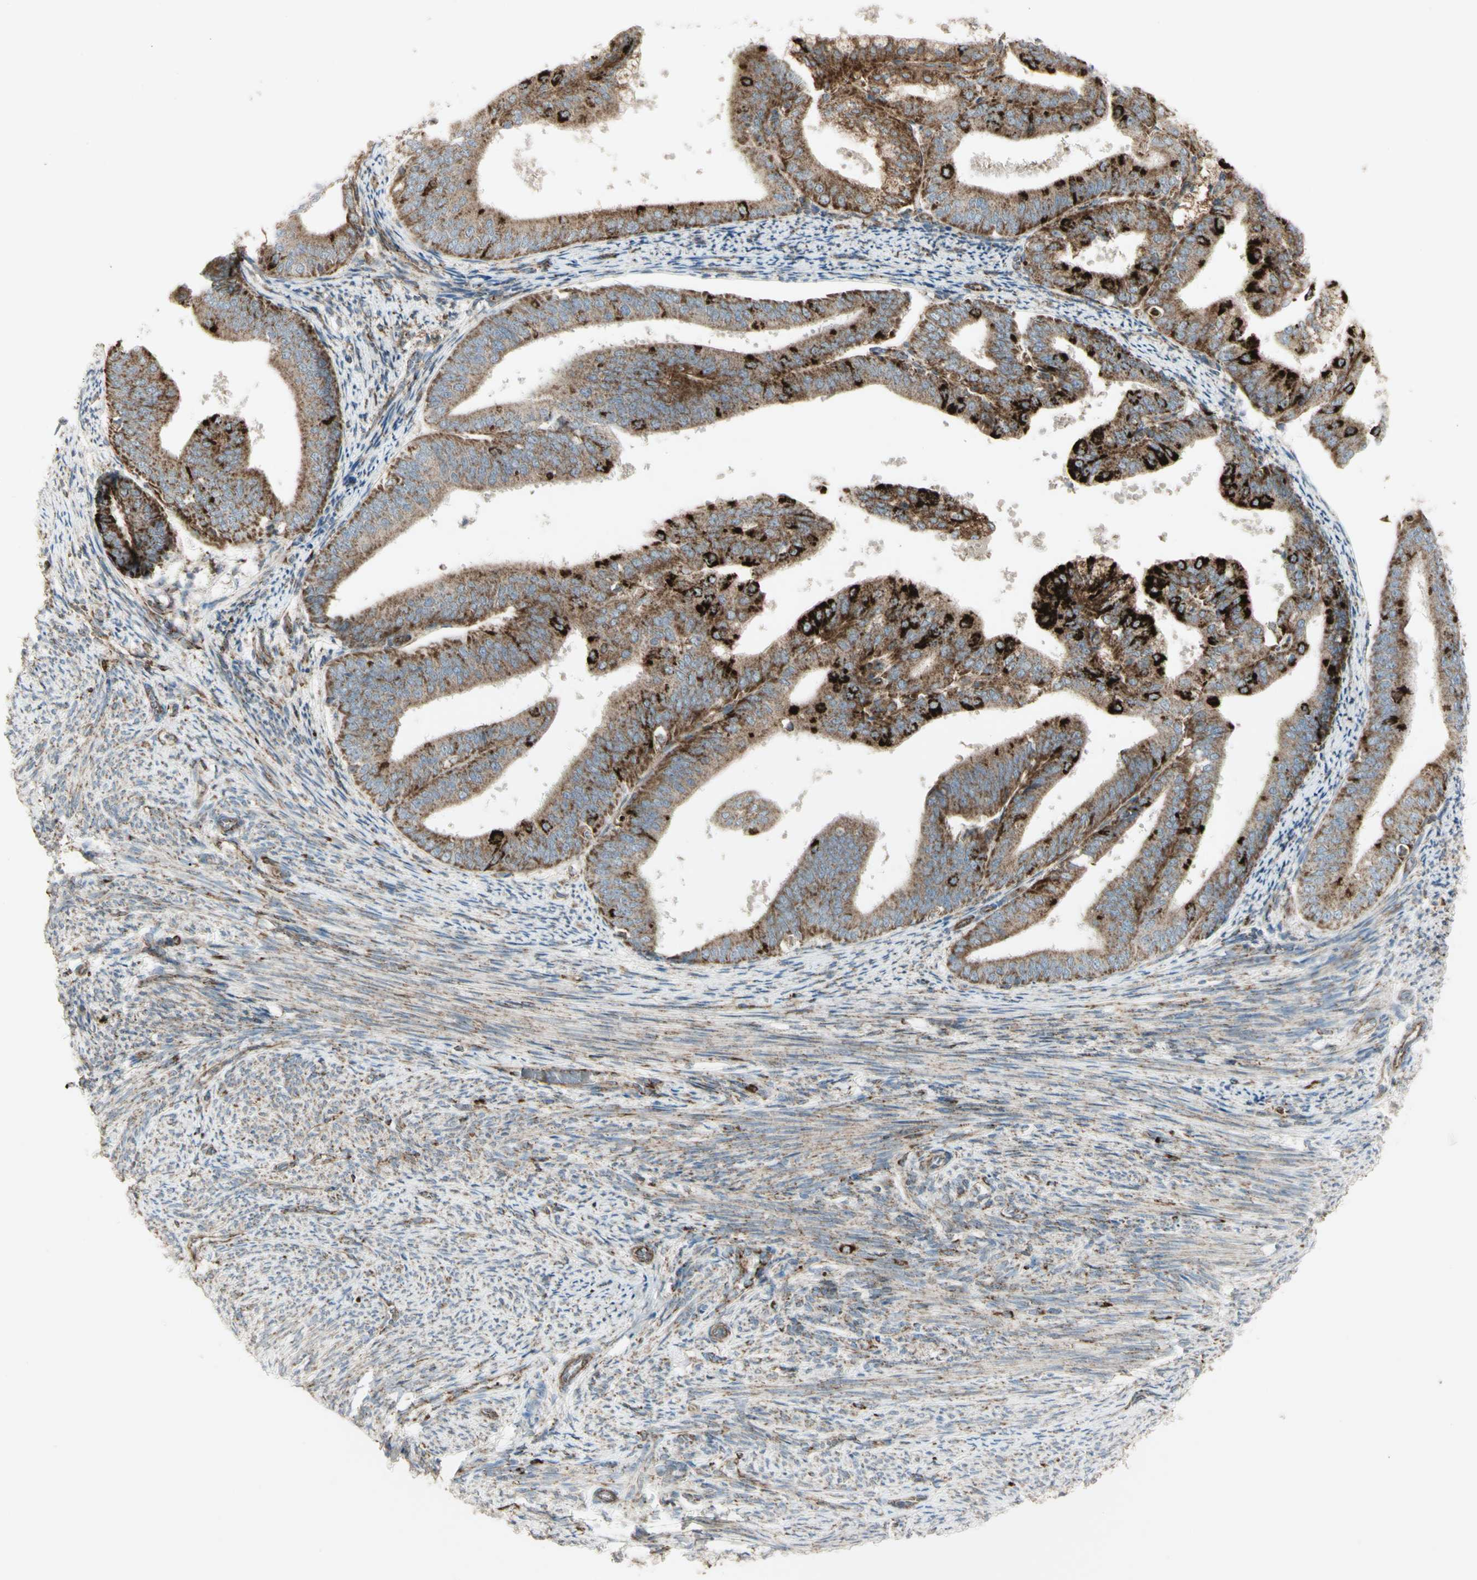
{"staining": {"intensity": "strong", "quantity": ">75%", "location": "cytoplasmic/membranous"}, "tissue": "endometrial cancer", "cell_type": "Tumor cells", "image_type": "cancer", "snomed": [{"axis": "morphology", "description": "Adenocarcinoma, NOS"}, {"axis": "topography", "description": "Endometrium"}], "caption": "This histopathology image reveals IHC staining of human endometrial cancer, with high strong cytoplasmic/membranous positivity in approximately >75% of tumor cells.", "gene": "CYB5R1", "patient": {"sex": "female", "age": 63}}